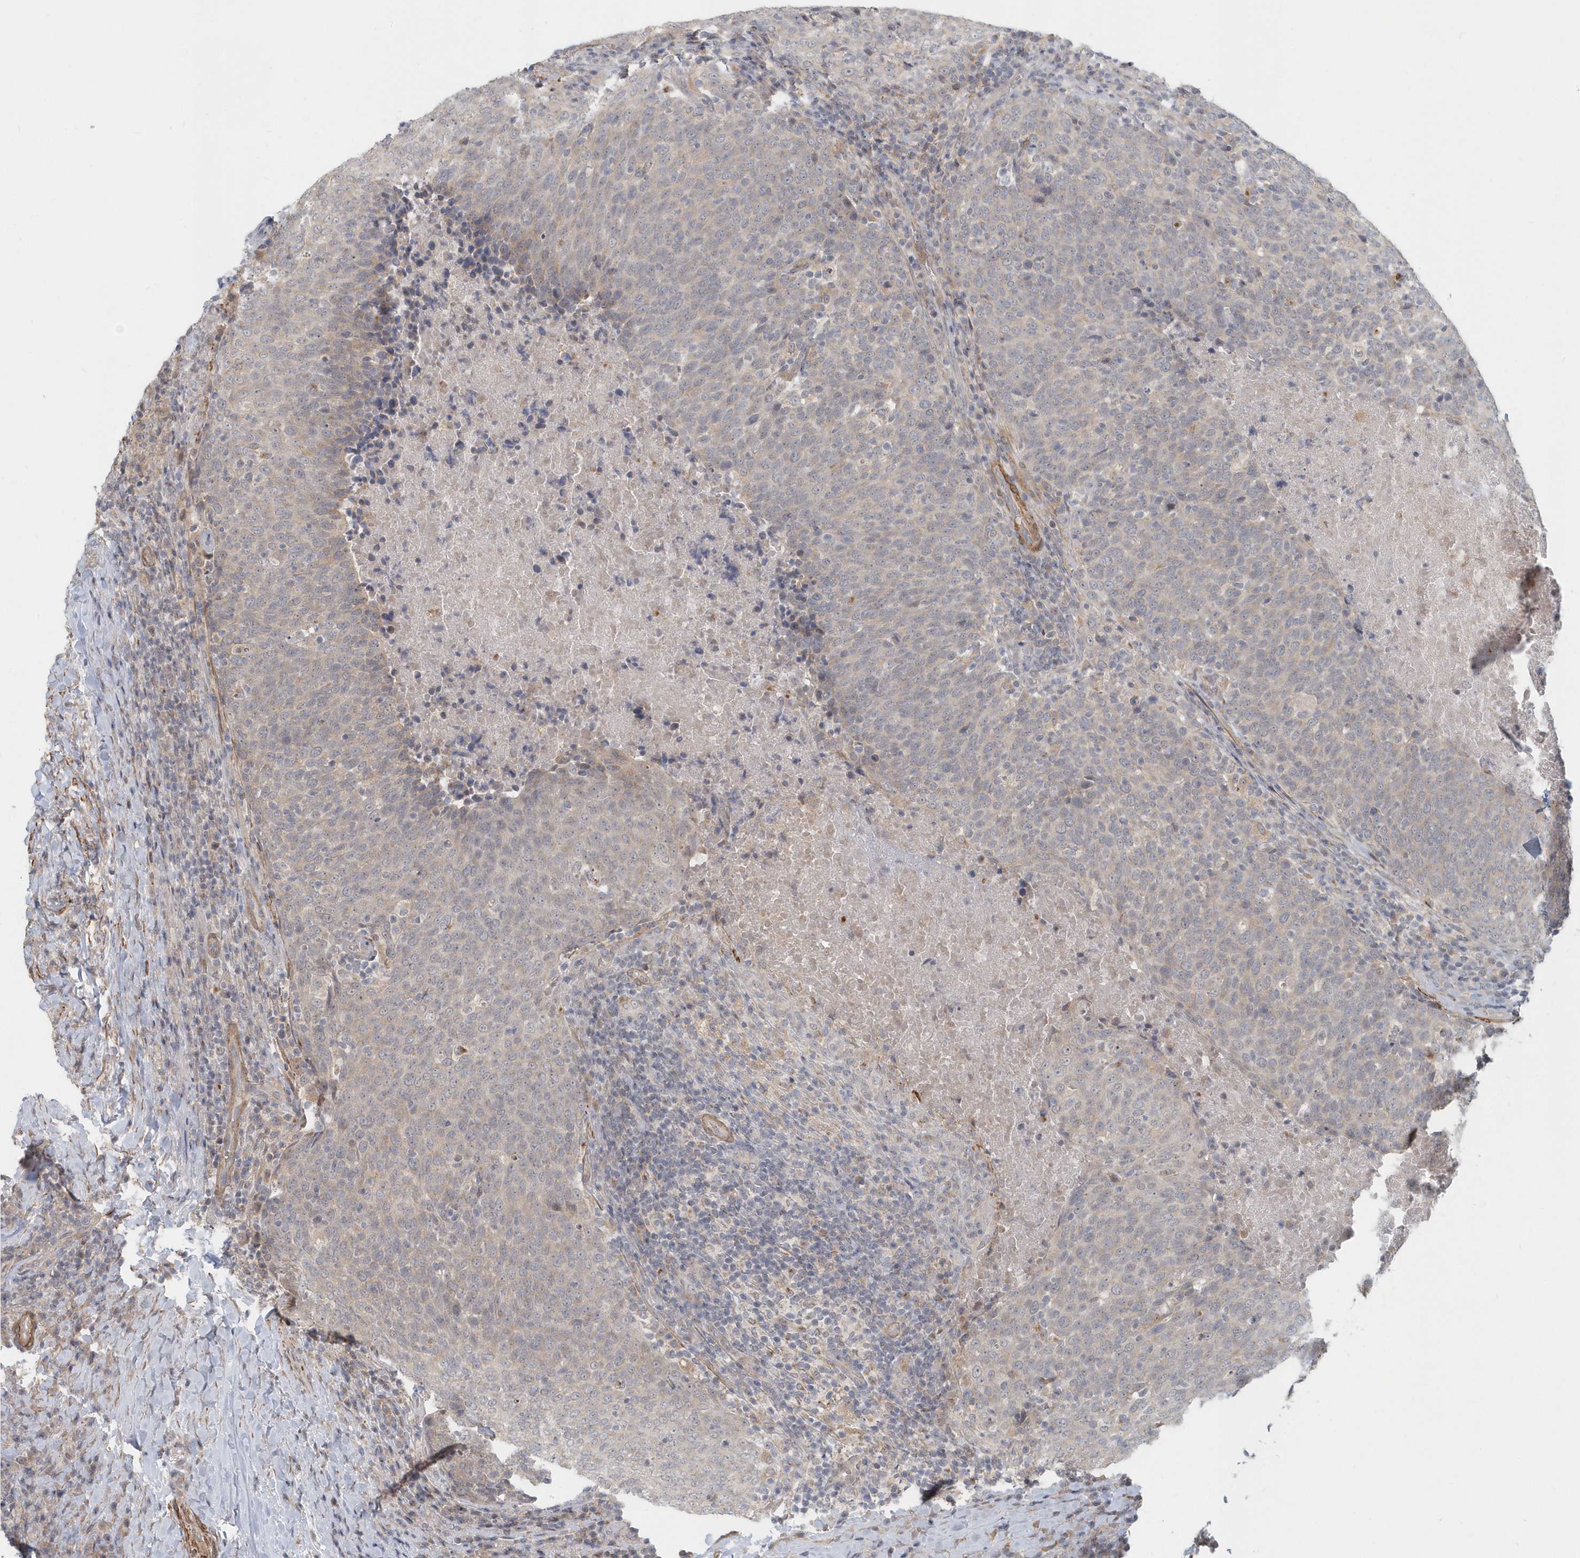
{"staining": {"intensity": "weak", "quantity": "<25%", "location": "cytoplasmic/membranous"}, "tissue": "head and neck cancer", "cell_type": "Tumor cells", "image_type": "cancer", "snomed": [{"axis": "morphology", "description": "Squamous cell carcinoma, NOS"}, {"axis": "morphology", "description": "Squamous cell carcinoma, metastatic, NOS"}, {"axis": "topography", "description": "Lymph node"}, {"axis": "topography", "description": "Head-Neck"}], "caption": "Protein analysis of head and neck squamous cell carcinoma displays no significant staining in tumor cells.", "gene": "NAPB", "patient": {"sex": "male", "age": 62}}